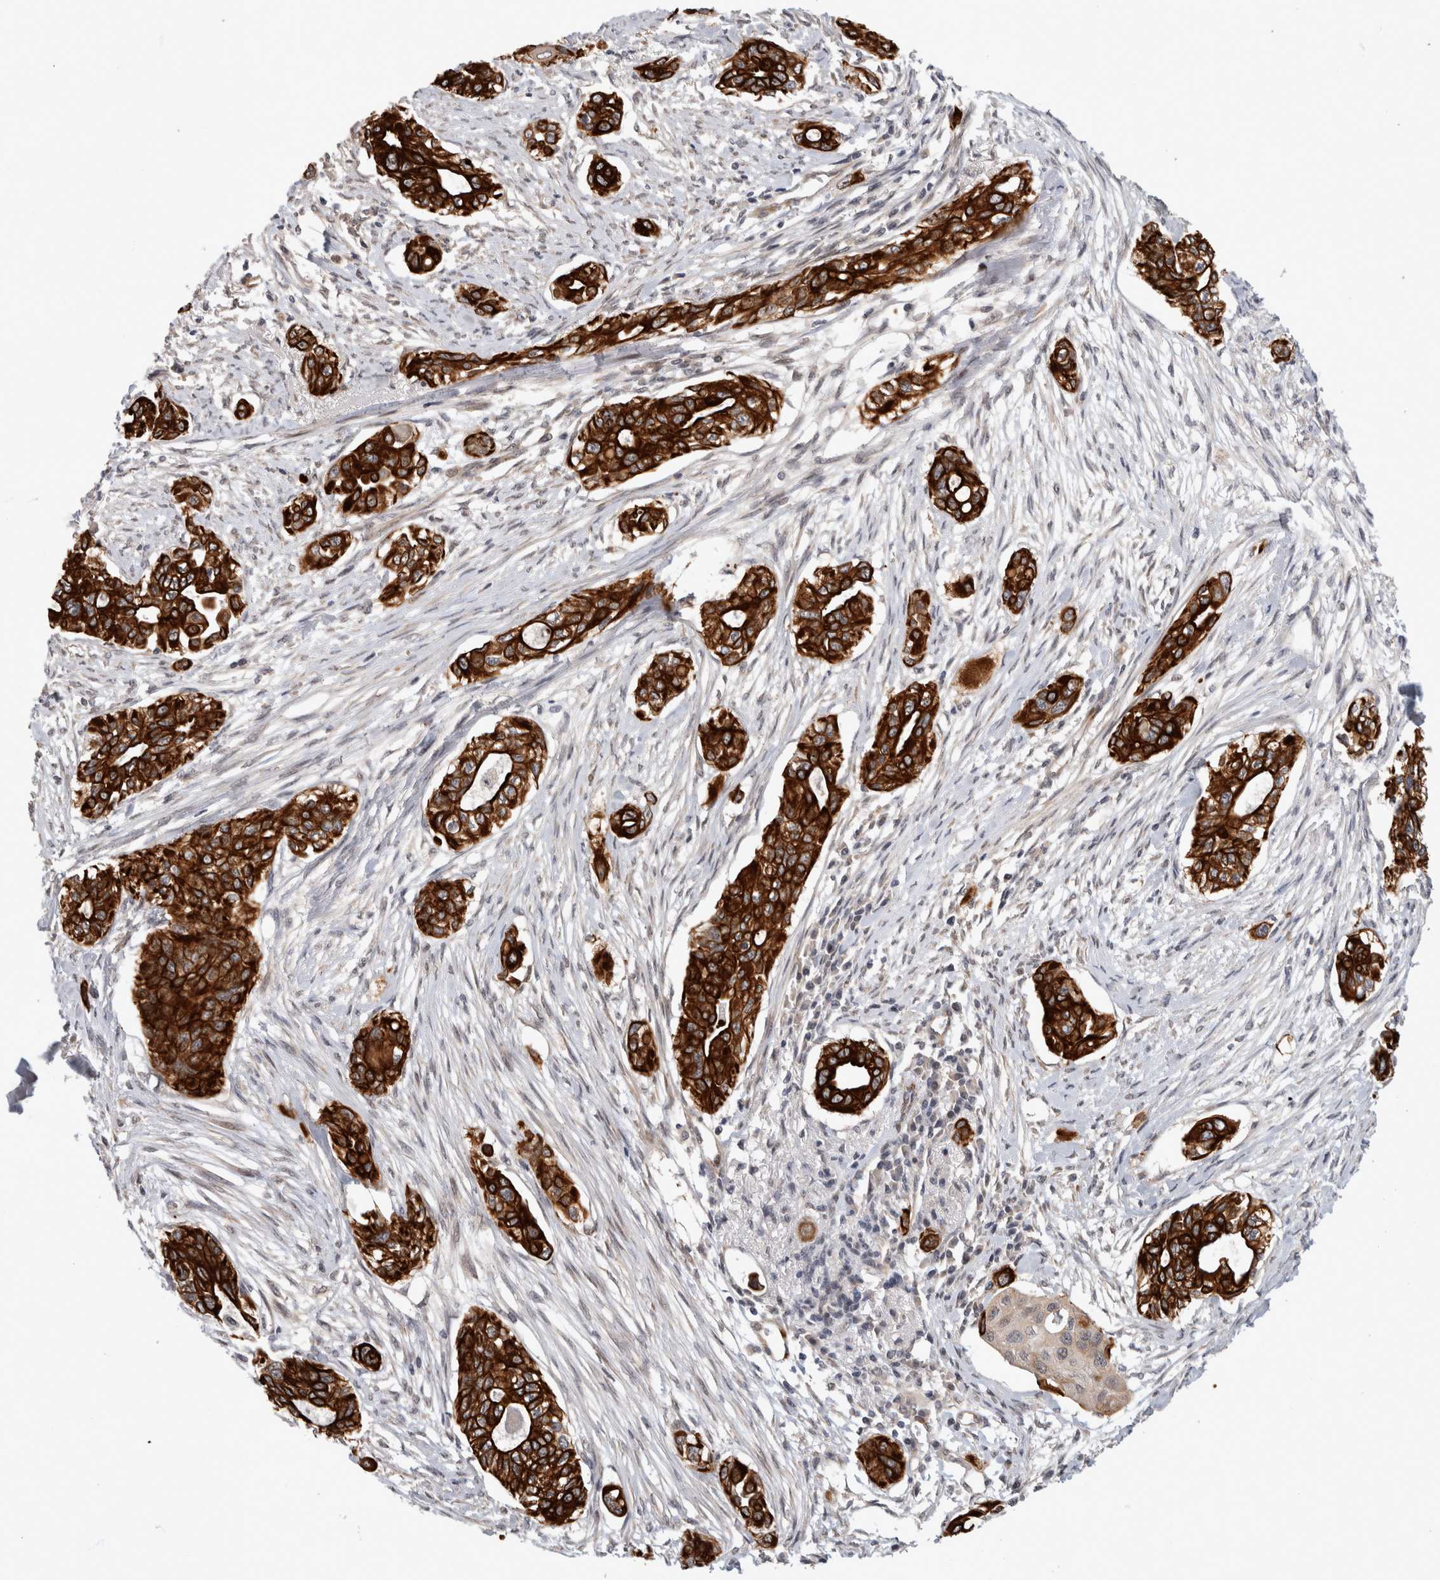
{"staining": {"intensity": "strong", "quantity": ">75%", "location": "cytoplasmic/membranous"}, "tissue": "pancreatic cancer", "cell_type": "Tumor cells", "image_type": "cancer", "snomed": [{"axis": "morphology", "description": "Adenocarcinoma, NOS"}, {"axis": "topography", "description": "Pancreas"}], "caption": "Strong cytoplasmic/membranous expression for a protein is seen in approximately >75% of tumor cells of pancreatic cancer (adenocarcinoma) using IHC.", "gene": "CRISPLD1", "patient": {"sex": "female", "age": 60}}